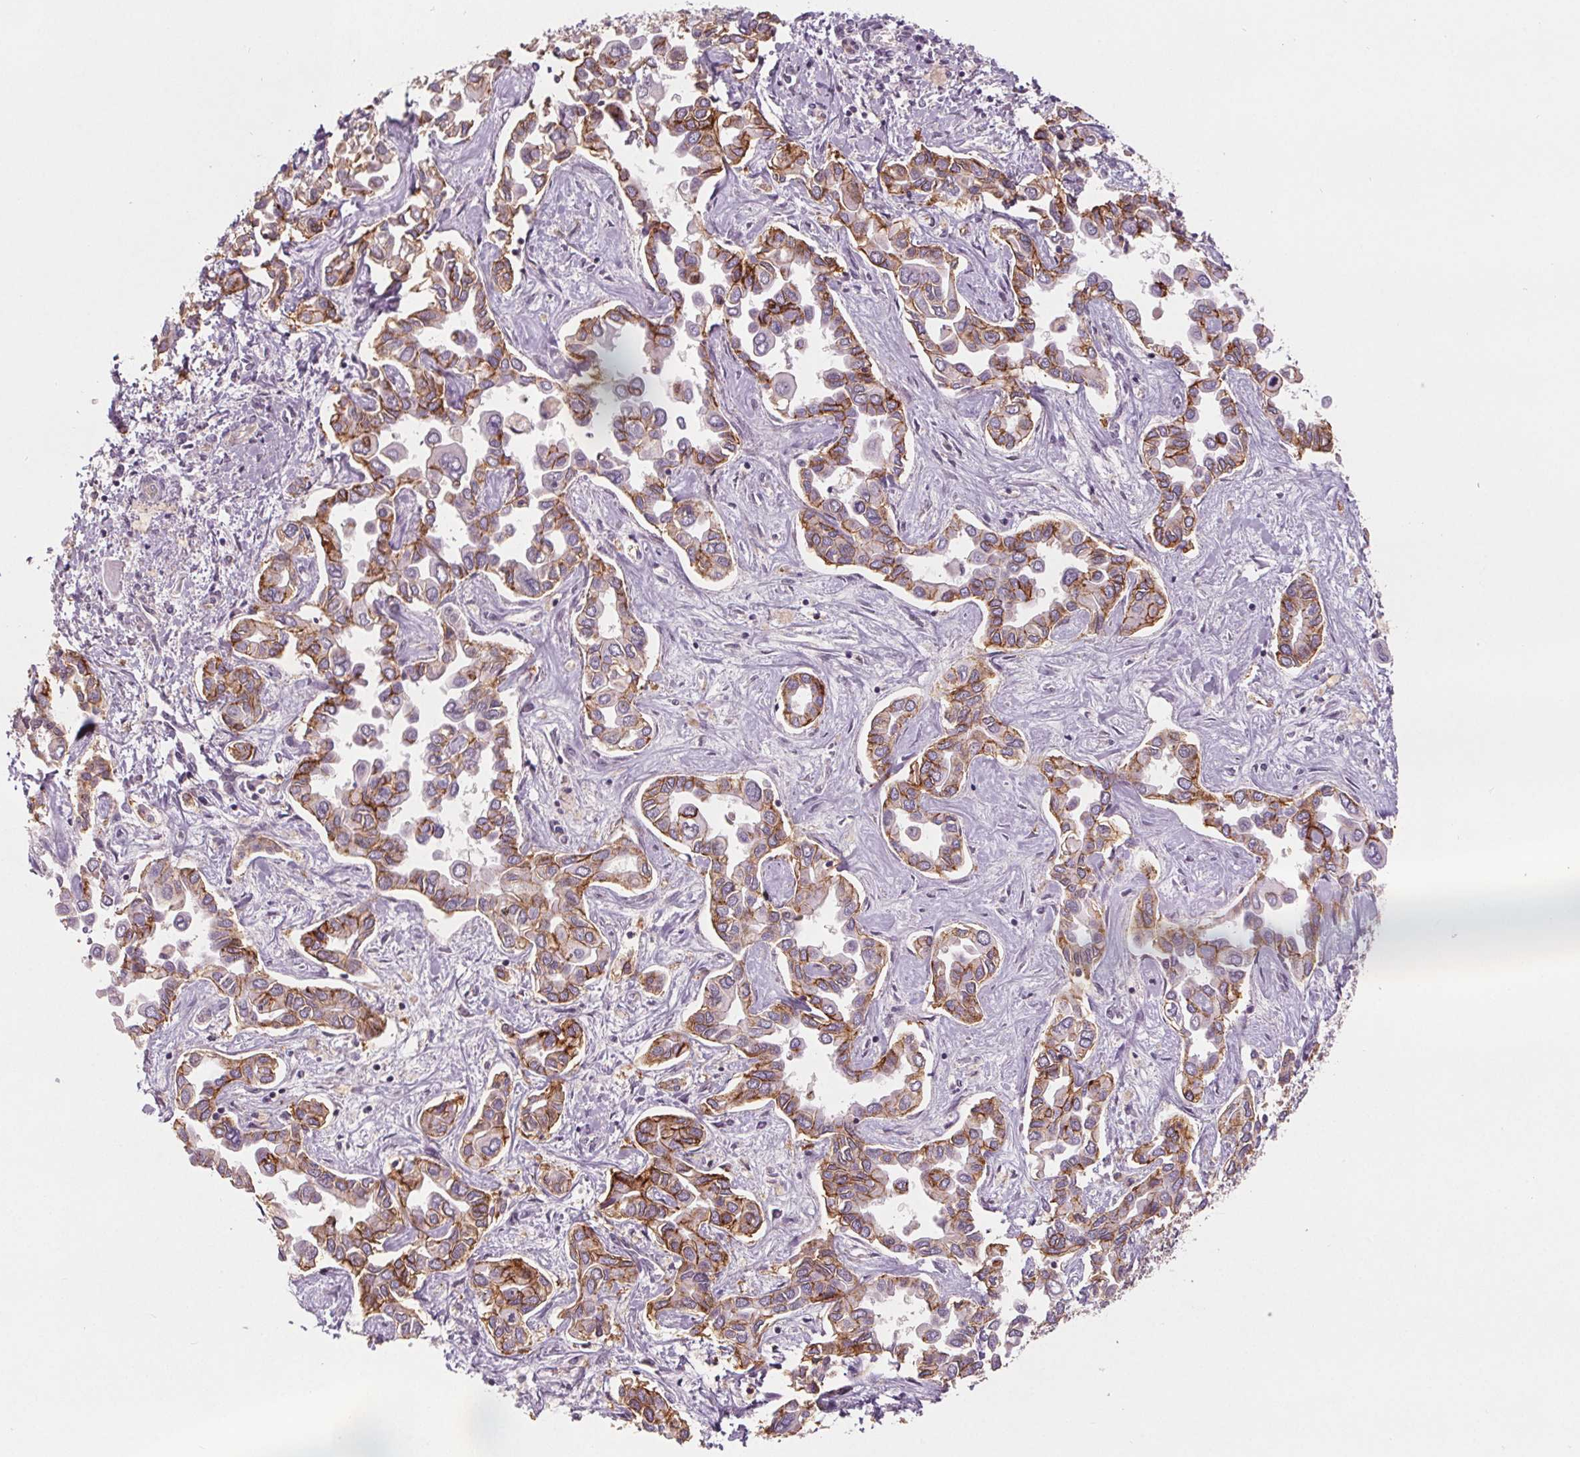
{"staining": {"intensity": "moderate", "quantity": ">75%", "location": "cytoplasmic/membranous"}, "tissue": "liver cancer", "cell_type": "Tumor cells", "image_type": "cancer", "snomed": [{"axis": "morphology", "description": "Cholangiocarcinoma"}, {"axis": "topography", "description": "Liver"}], "caption": "Immunohistochemistry (IHC) of cholangiocarcinoma (liver) demonstrates medium levels of moderate cytoplasmic/membranous expression in about >75% of tumor cells.", "gene": "ATP1A1", "patient": {"sex": "female", "age": 64}}